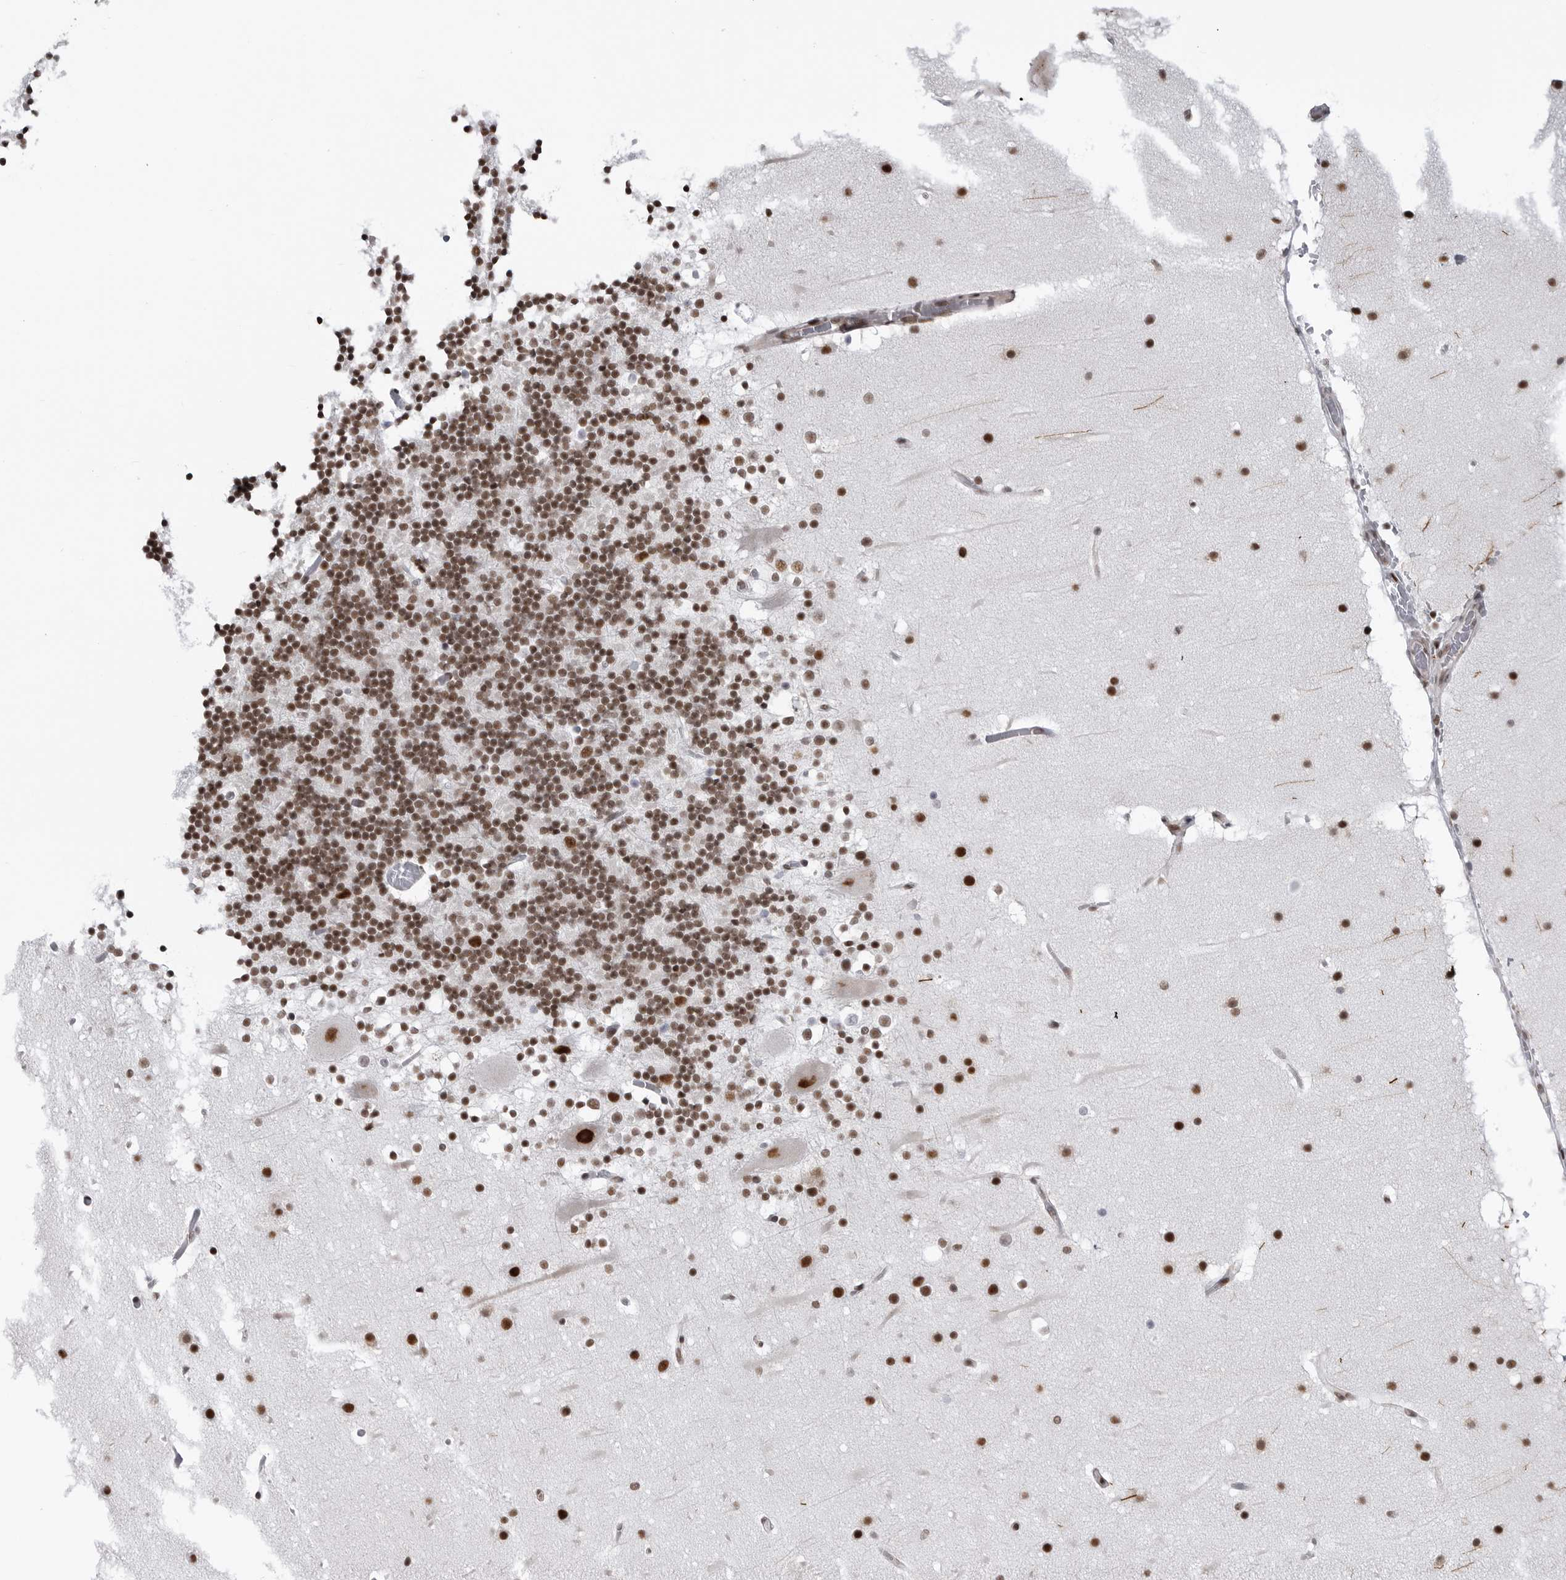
{"staining": {"intensity": "strong", "quantity": "25%-75%", "location": "nuclear"}, "tissue": "cerebellum", "cell_type": "Cells in granular layer", "image_type": "normal", "snomed": [{"axis": "morphology", "description": "Normal tissue, NOS"}, {"axis": "topography", "description": "Cerebellum"}], "caption": "Strong nuclear staining is seen in approximately 25%-75% of cells in granular layer in unremarkable cerebellum. The protein is shown in brown color, while the nuclei are stained blue.", "gene": "RNF26", "patient": {"sex": "male", "age": 57}}